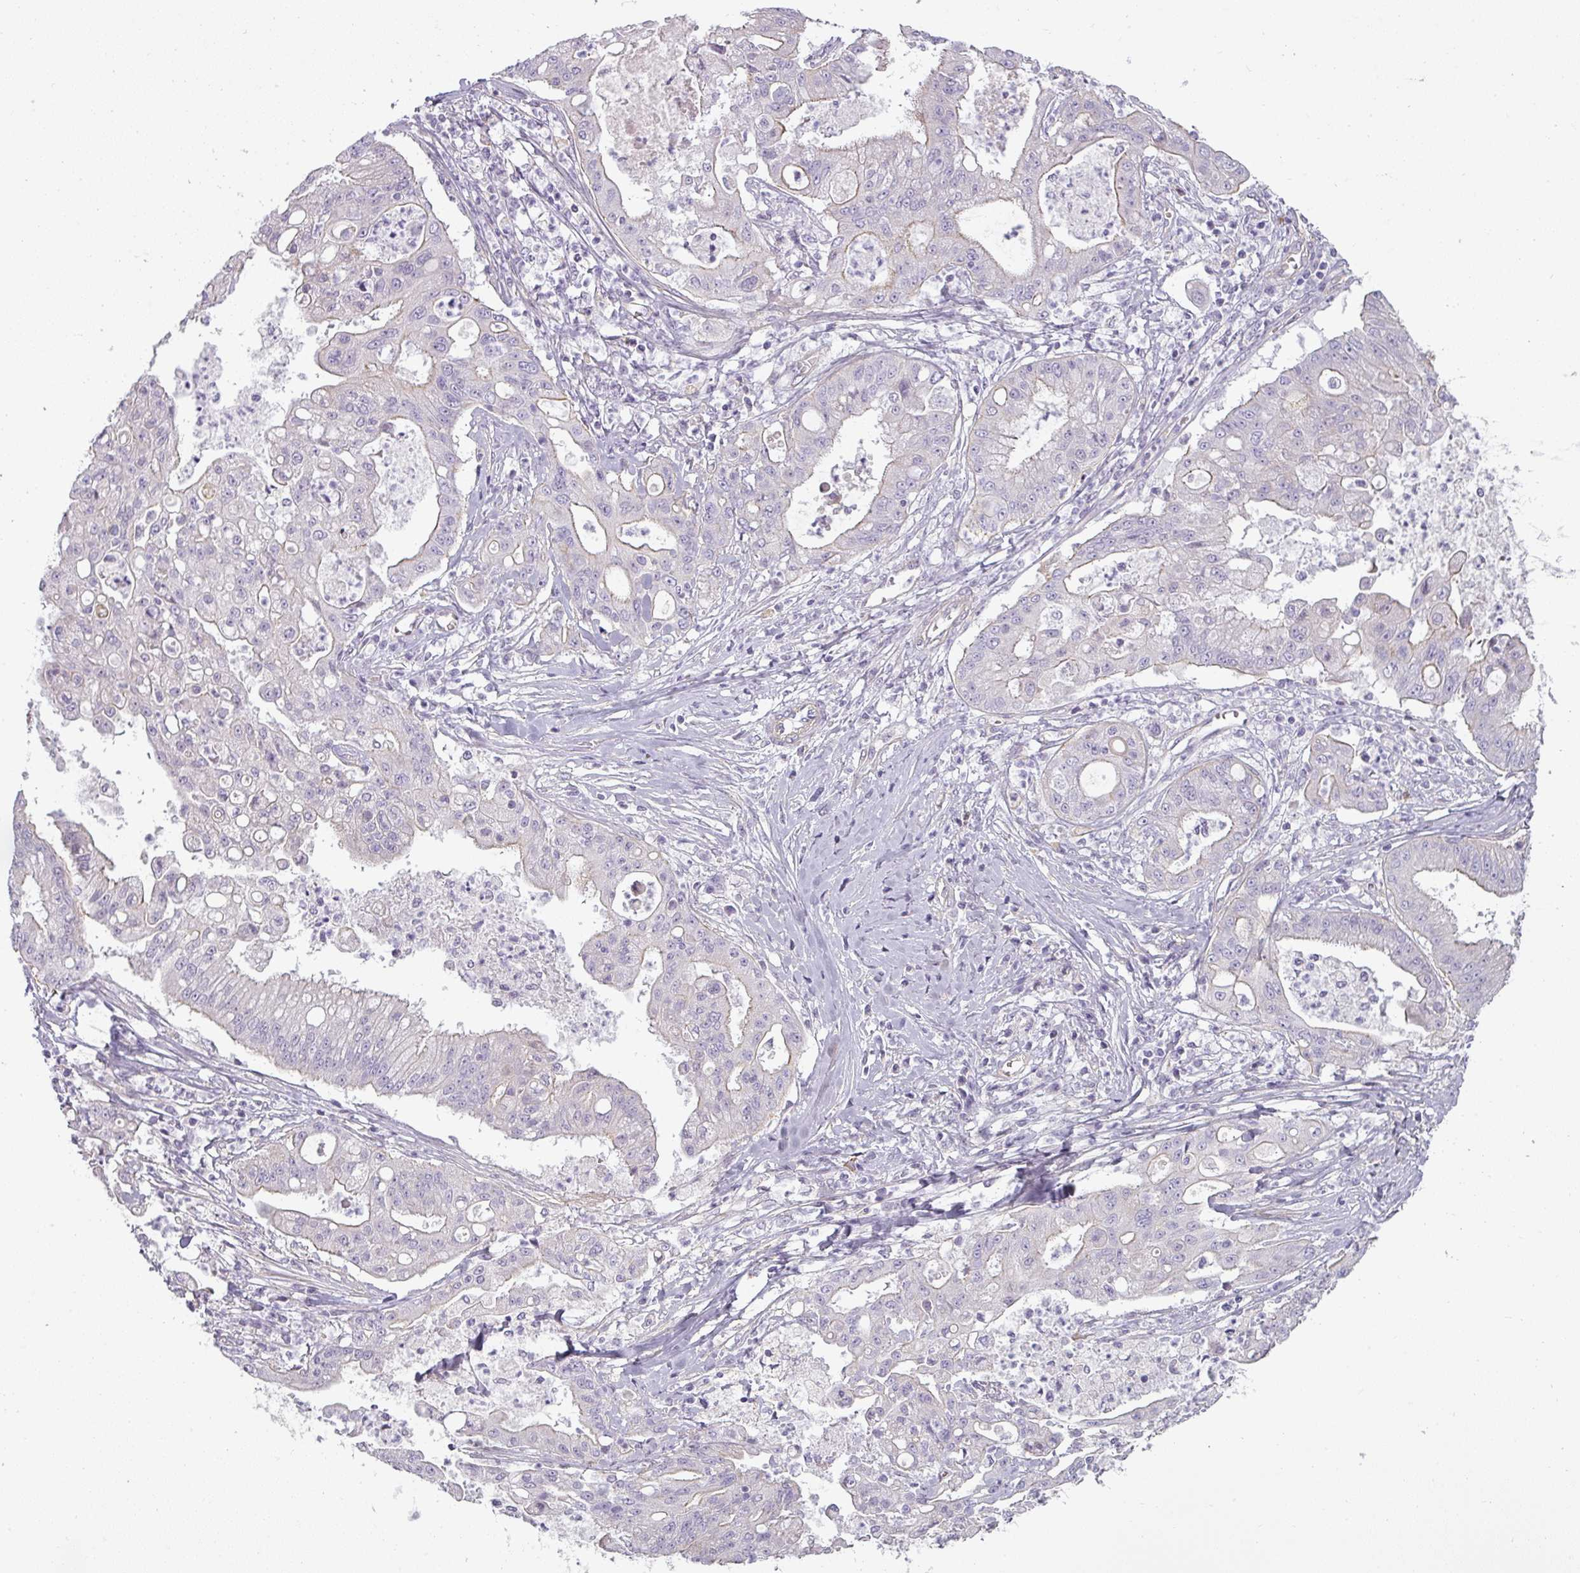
{"staining": {"intensity": "negative", "quantity": "none", "location": "none"}, "tissue": "ovarian cancer", "cell_type": "Tumor cells", "image_type": "cancer", "snomed": [{"axis": "morphology", "description": "Cystadenocarcinoma, mucinous, NOS"}, {"axis": "topography", "description": "Ovary"}], "caption": "The photomicrograph exhibits no staining of tumor cells in ovarian cancer. (Stains: DAB IHC with hematoxylin counter stain, Microscopy: brightfield microscopy at high magnification).", "gene": "ASB1", "patient": {"sex": "female", "age": 70}}